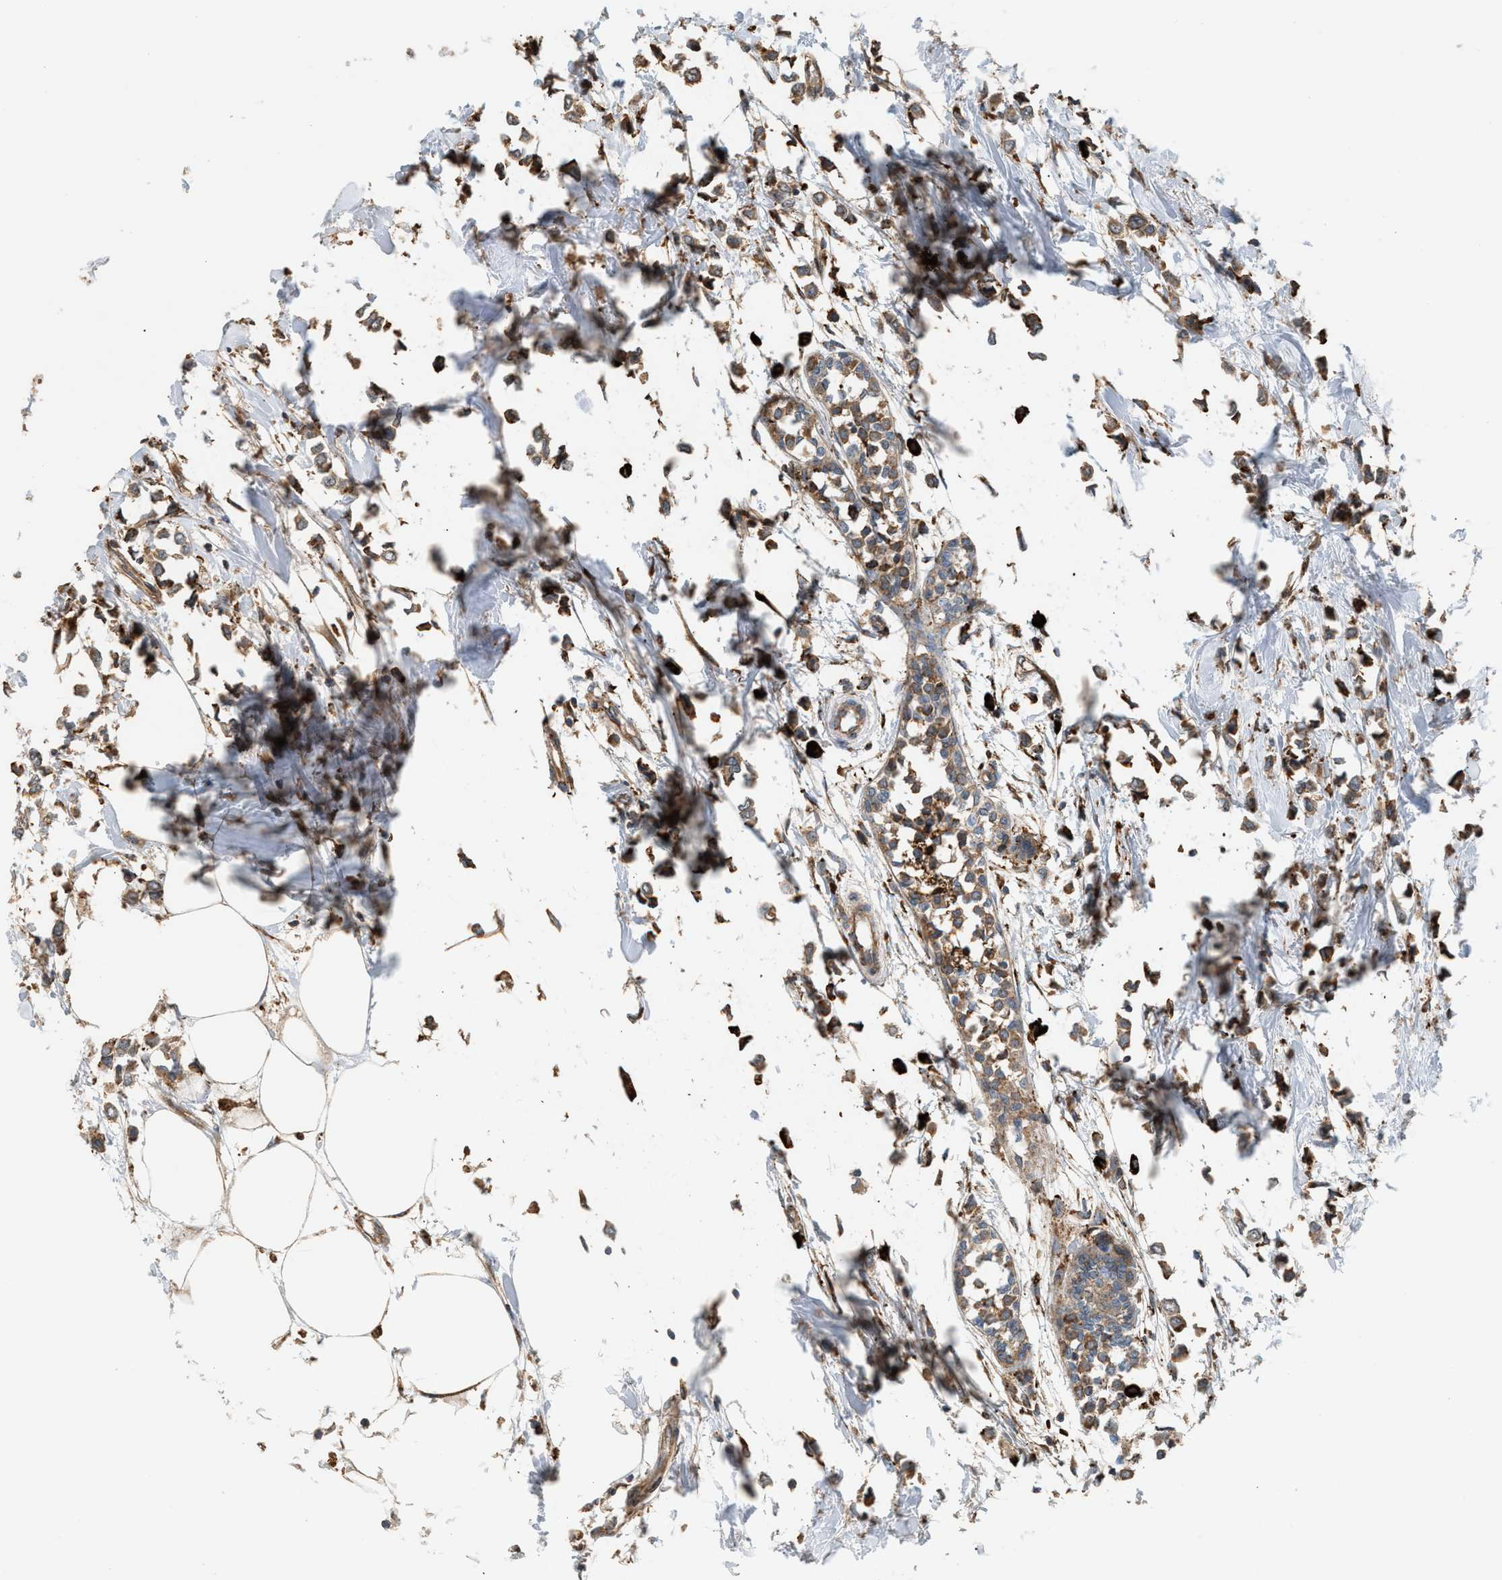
{"staining": {"intensity": "moderate", "quantity": ">75%", "location": "cytoplasmic/membranous"}, "tissue": "breast cancer", "cell_type": "Tumor cells", "image_type": "cancer", "snomed": [{"axis": "morphology", "description": "Lobular carcinoma"}, {"axis": "topography", "description": "Breast"}], "caption": "This micrograph displays IHC staining of human breast lobular carcinoma, with medium moderate cytoplasmic/membranous positivity in approximately >75% of tumor cells.", "gene": "BAIAP2L1", "patient": {"sex": "female", "age": 51}}